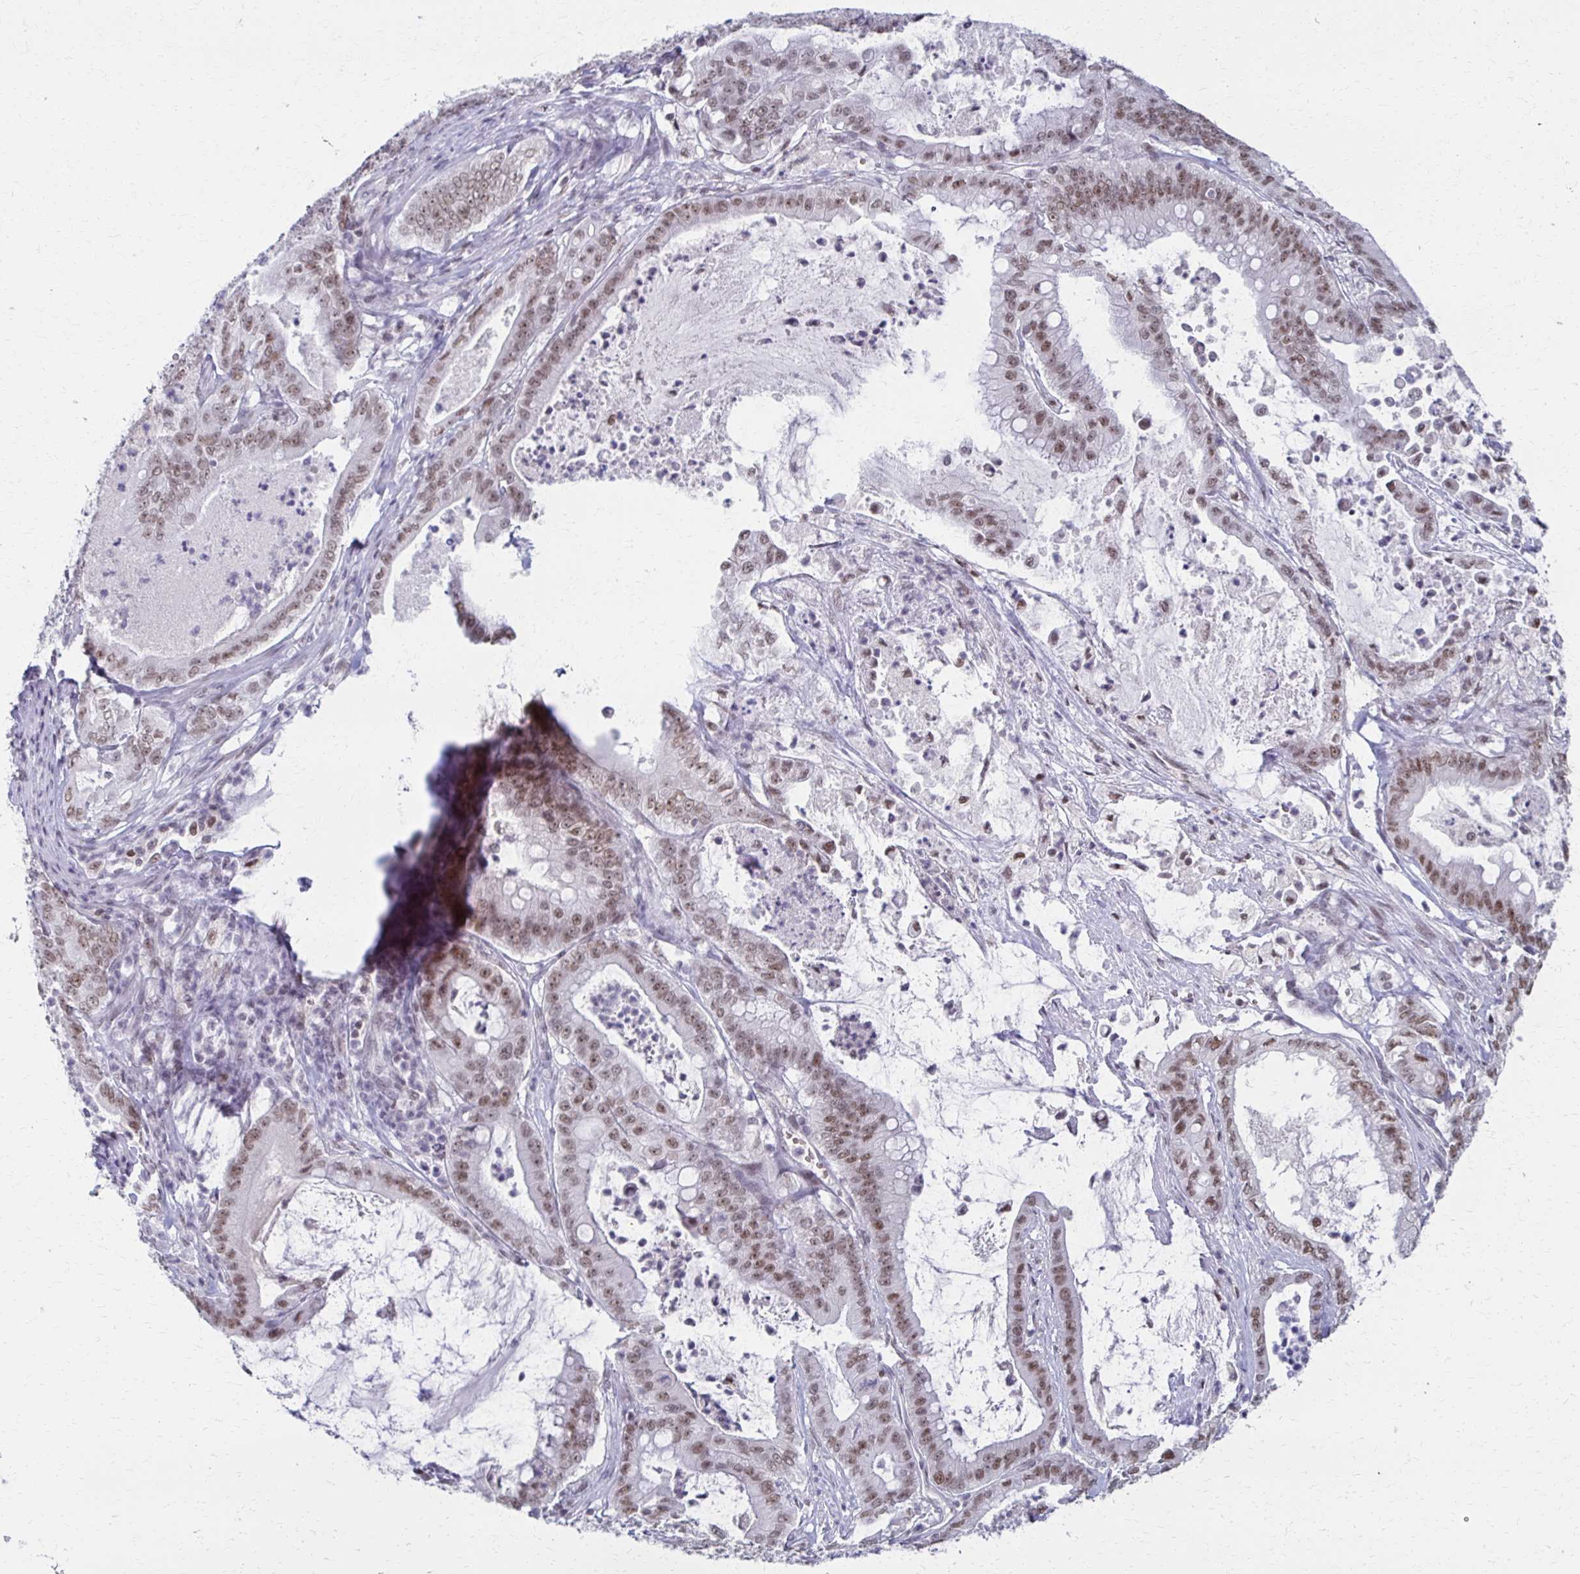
{"staining": {"intensity": "moderate", "quantity": "25%-75%", "location": "nuclear"}, "tissue": "pancreatic cancer", "cell_type": "Tumor cells", "image_type": "cancer", "snomed": [{"axis": "morphology", "description": "Adenocarcinoma, NOS"}, {"axis": "topography", "description": "Pancreas"}], "caption": "An image of human adenocarcinoma (pancreatic) stained for a protein exhibits moderate nuclear brown staining in tumor cells.", "gene": "IRF7", "patient": {"sex": "male", "age": 71}}